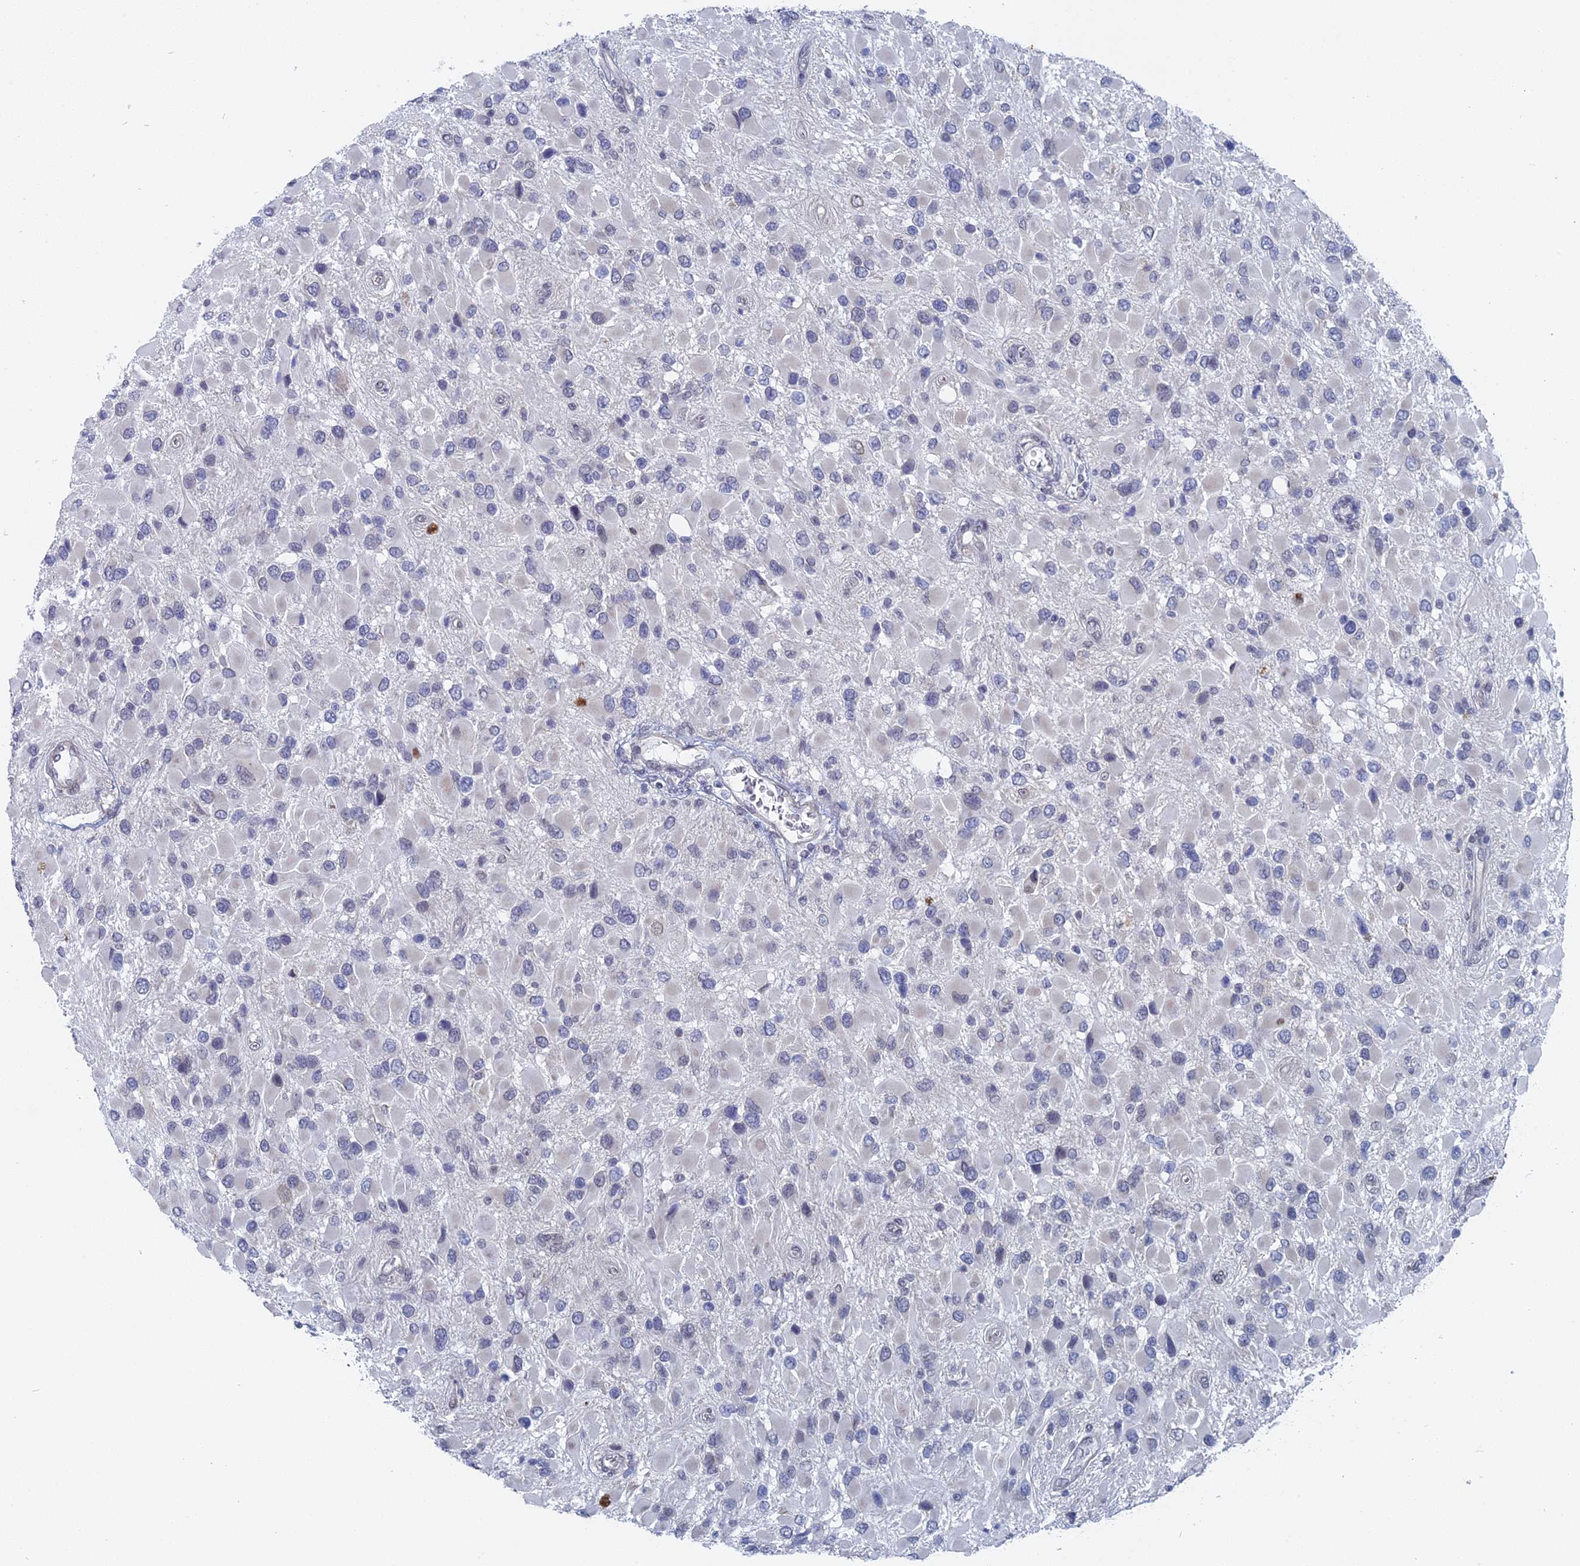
{"staining": {"intensity": "negative", "quantity": "none", "location": "none"}, "tissue": "glioma", "cell_type": "Tumor cells", "image_type": "cancer", "snomed": [{"axis": "morphology", "description": "Glioma, malignant, High grade"}, {"axis": "topography", "description": "Brain"}], "caption": "There is no significant expression in tumor cells of glioma.", "gene": "MTRF1", "patient": {"sex": "male", "age": 53}}